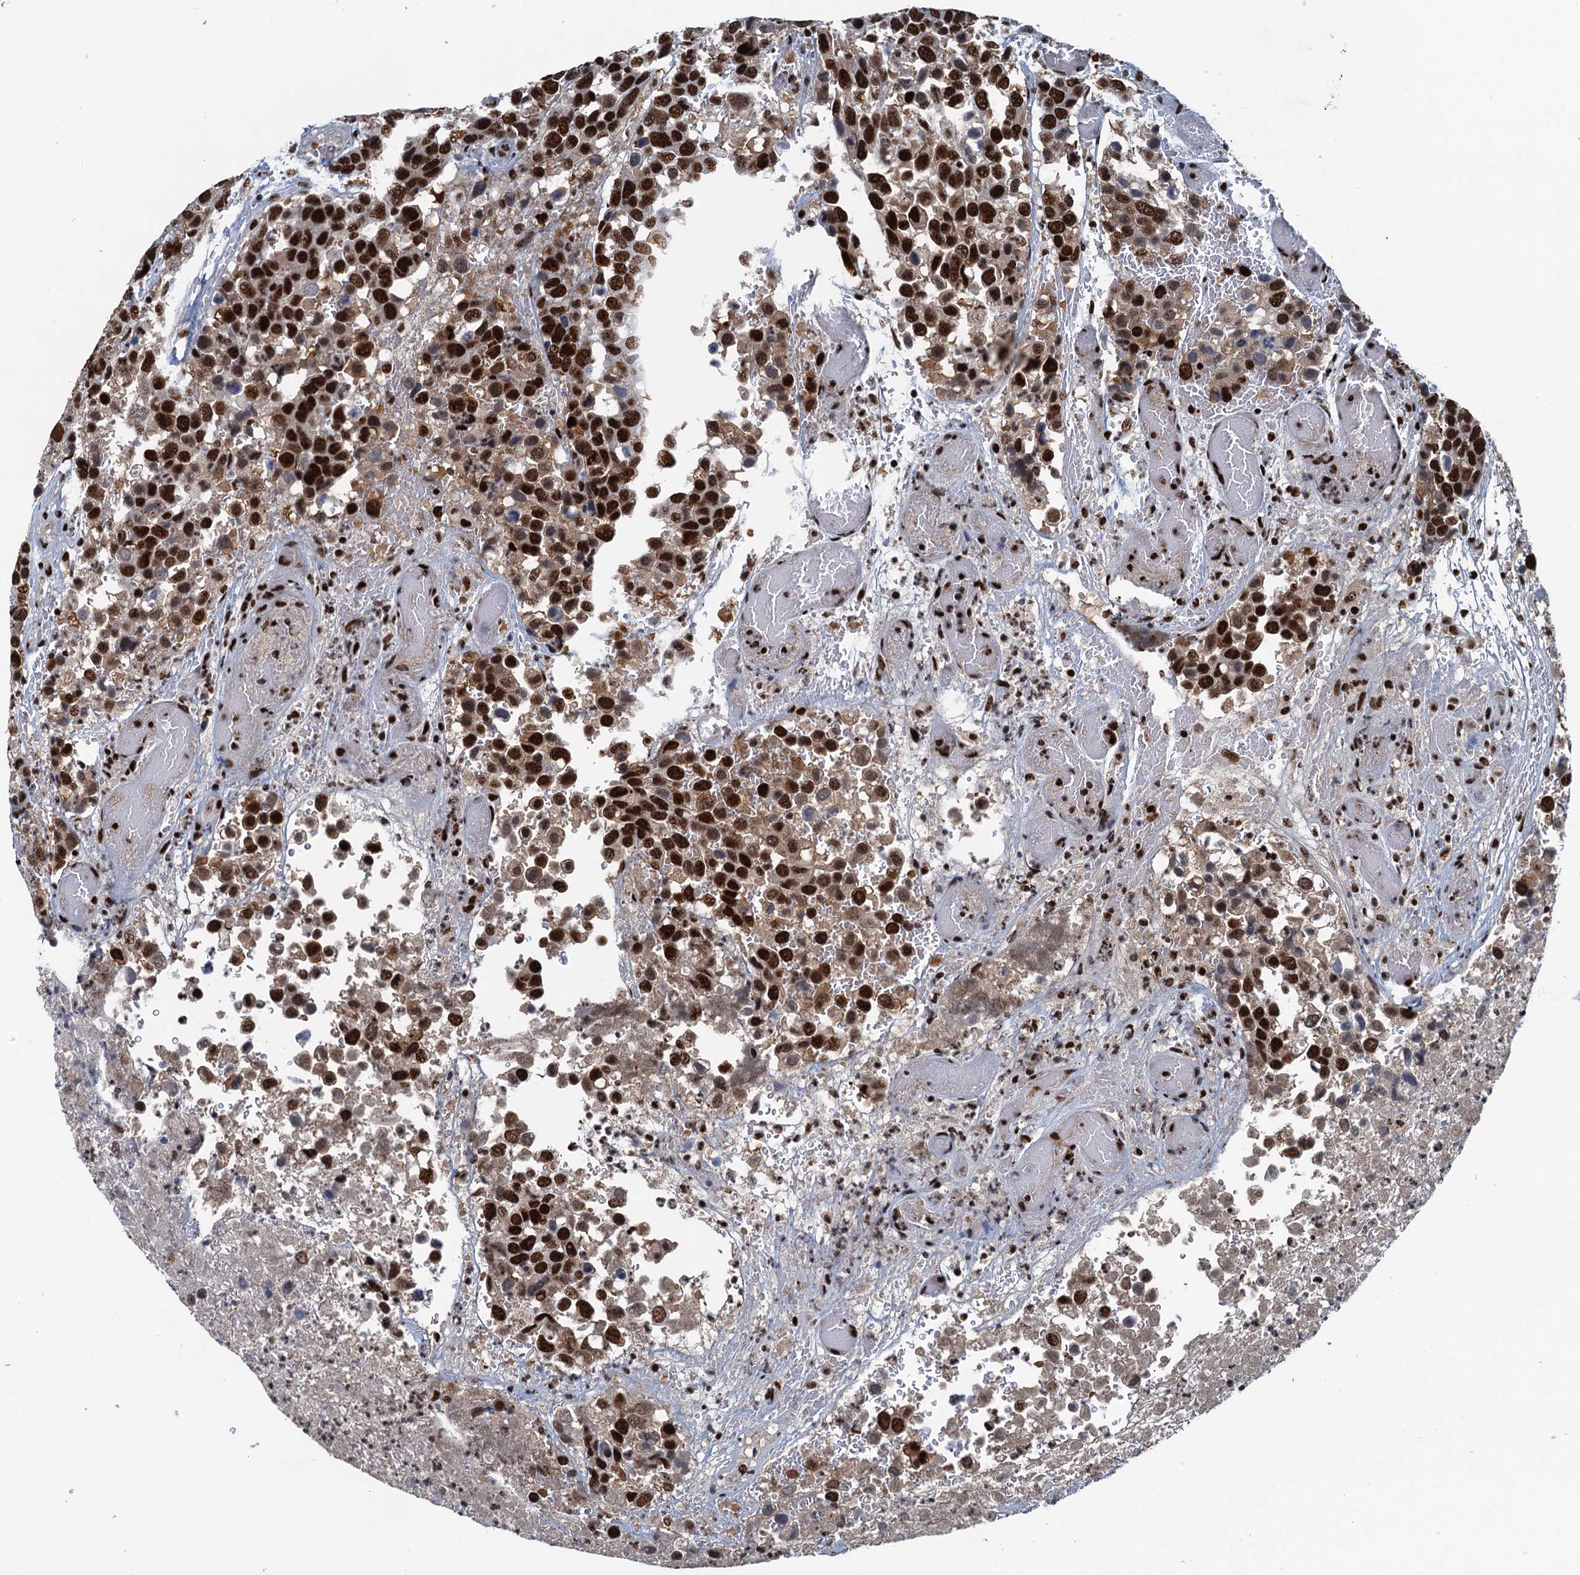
{"staining": {"intensity": "strong", "quantity": ">75%", "location": "nuclear"}, "tissue": "breast cancer", "cell_type": "Tumor cells", "image_type": "cancer", "snomed": [{"axis": "morphology", "description": "Duct carcinoma"}, {"axis": "topography", "description": "Breast"}], "caption": "Human breast cancer (infiltrating ductal carcinoma) stained with a protein marker shows strong staining in tumor cells.", "gene": "ZC3H18", "patient": {"sex": "female", "age": 83}}